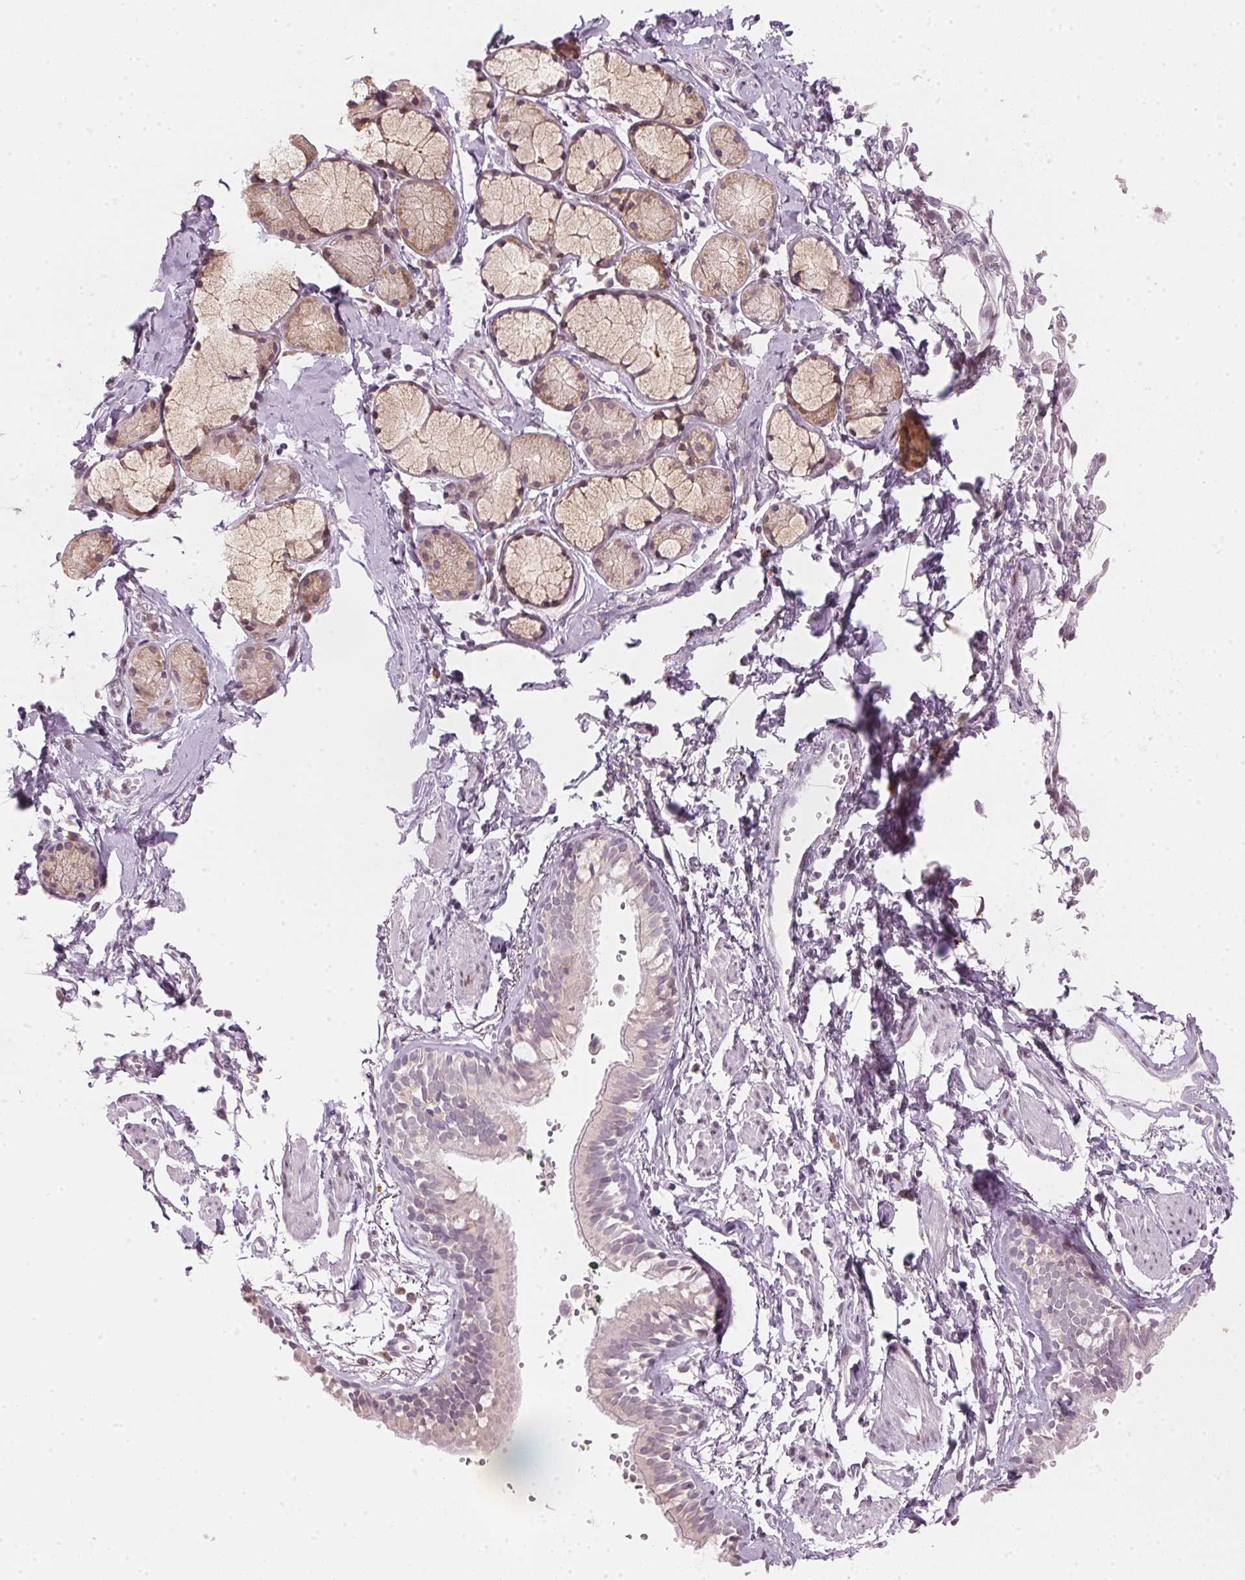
{"staining": {"intensity": "weak", "quantity": "25%-75%", "location": "cytoplasmic/membranous,nuclear"}, "tissue": "bronchus", "cell_type": "Respiratory epithelial cells", "image_type": "normal", "snomed": [{"axis": "morphology", "description": "Normal tissue, NOS"}, {"axis": "topography", "description": "Cartilage tissue"}, {"axis": "topography", "description": "Bronchus"}], "caption": "Immunohistochemical staining of benign bronchus reveals weak cytoplasmic/membranous,nuclear protein expression in about 25%-75% of respiratory epithelial cells. The staining was performed using DAB (3,3'-diaminobenzidine), with brown indicating positive protein expression. Nuclei are stained blue with hematoxylin.", "gene": "SFRP4", "patient": {"sex": "female", "age": 59}}